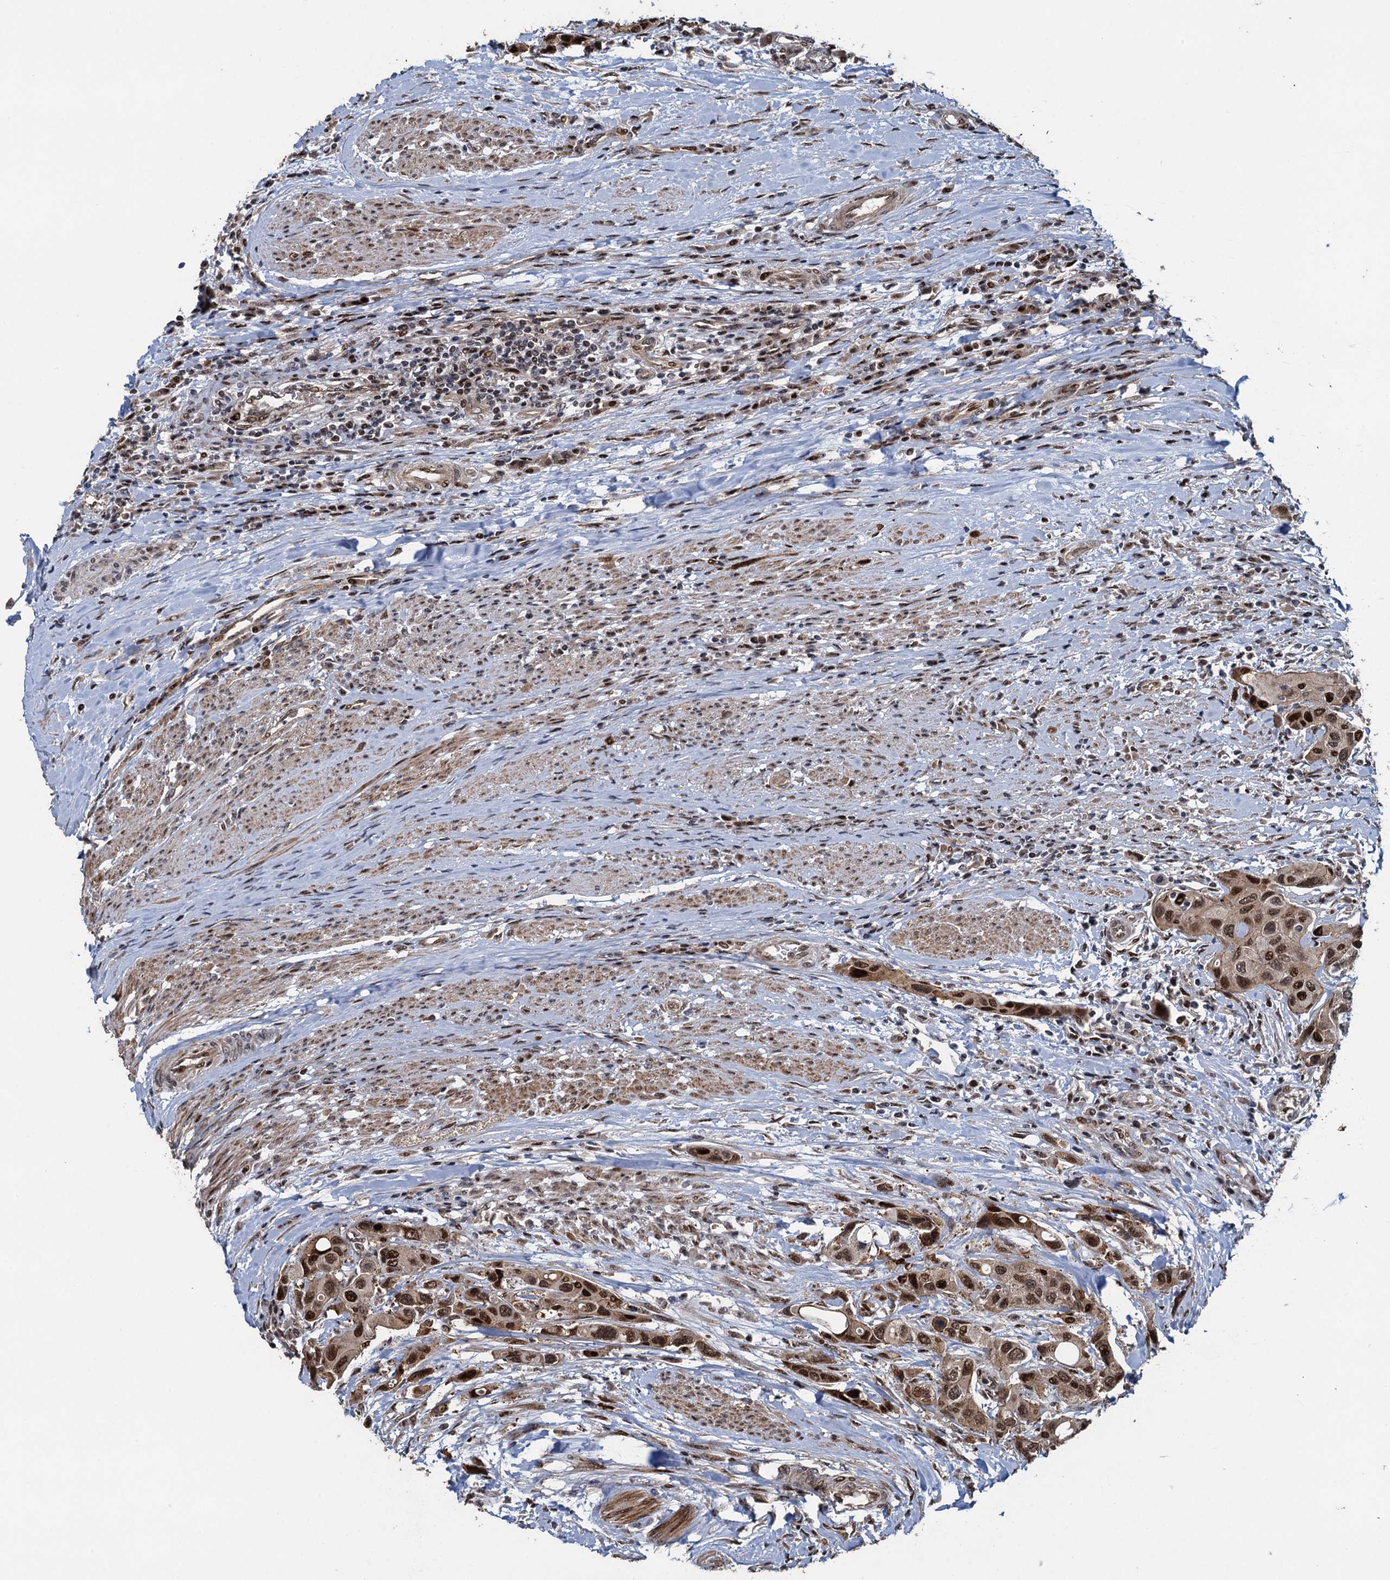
{"staining": {"intensity": "moderate", "quantity": ">75%", "location": "cytoplasmic/membranous,nuclear"}, "tissue": "urothelial cancer", "cell_type": "Tumor cells", "image_type": "cancer", "snomed": [{"axis": "morphology", "description": "Normal tissue, NOS"}, {"axis": "morphology", "description": "Urothelial carcinoma, High grade"}, {"axis": "topography", "description": "Vascular tissue"}, {"axis": "topography", "description": "Urinary bladder"}], "caption": "The image reveals immunohistochemical staining of urothelial cancer. There is moderate cytoplasmic/membranous and nuclear positivity is present in approximately >75% of tumor cells. (brown staining indicates protein expression, while blue staining denotes nuclei).", "gene": "ATOSA", "patient": {"sex": "female", "age": 56}}